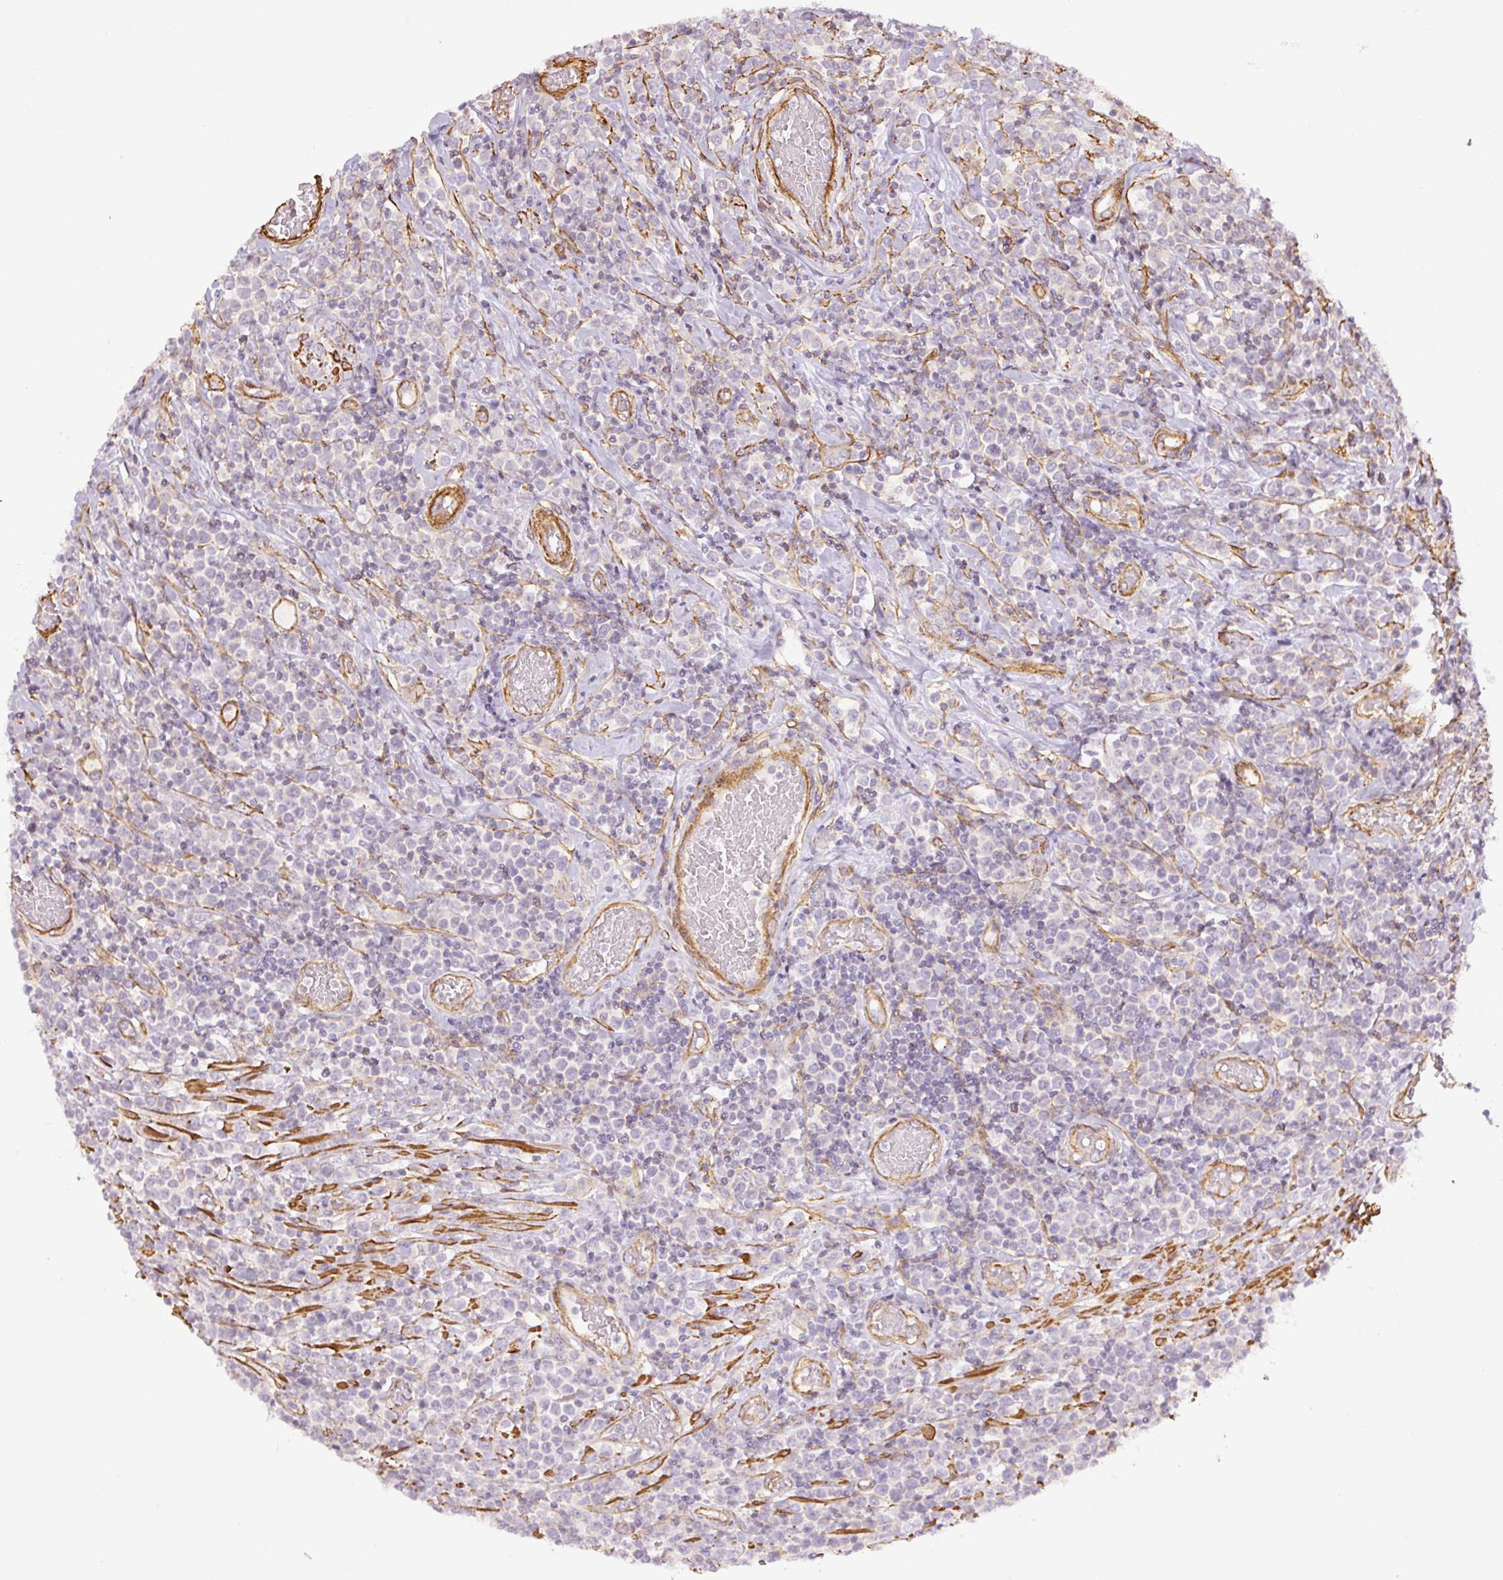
{"staining": {"intensity": "negative", "quantity": "none", "location": "none"}, "tissue": "lymphoma", "cell_type": "Tumor cells", "image_type": "cancer", "snomed": [{"axis": "morphology", "description": "Malignant lymphoma, non-Hodgkin's type, High grade"}, {"axis": "topography", "description": "Soft tissue"}], "caption": "The micrograph exhibits no staining of tumor cells in malignant lymphoma, non-Hodgkin's type (high-grade). The staining is performed using DAB (3,3'-diaminobenzidine) brown chromogen with nuclei counter-stained in using hematoxylin.", "gene": "MYL12A", "patient": {"sex": "female", "age": 56}}